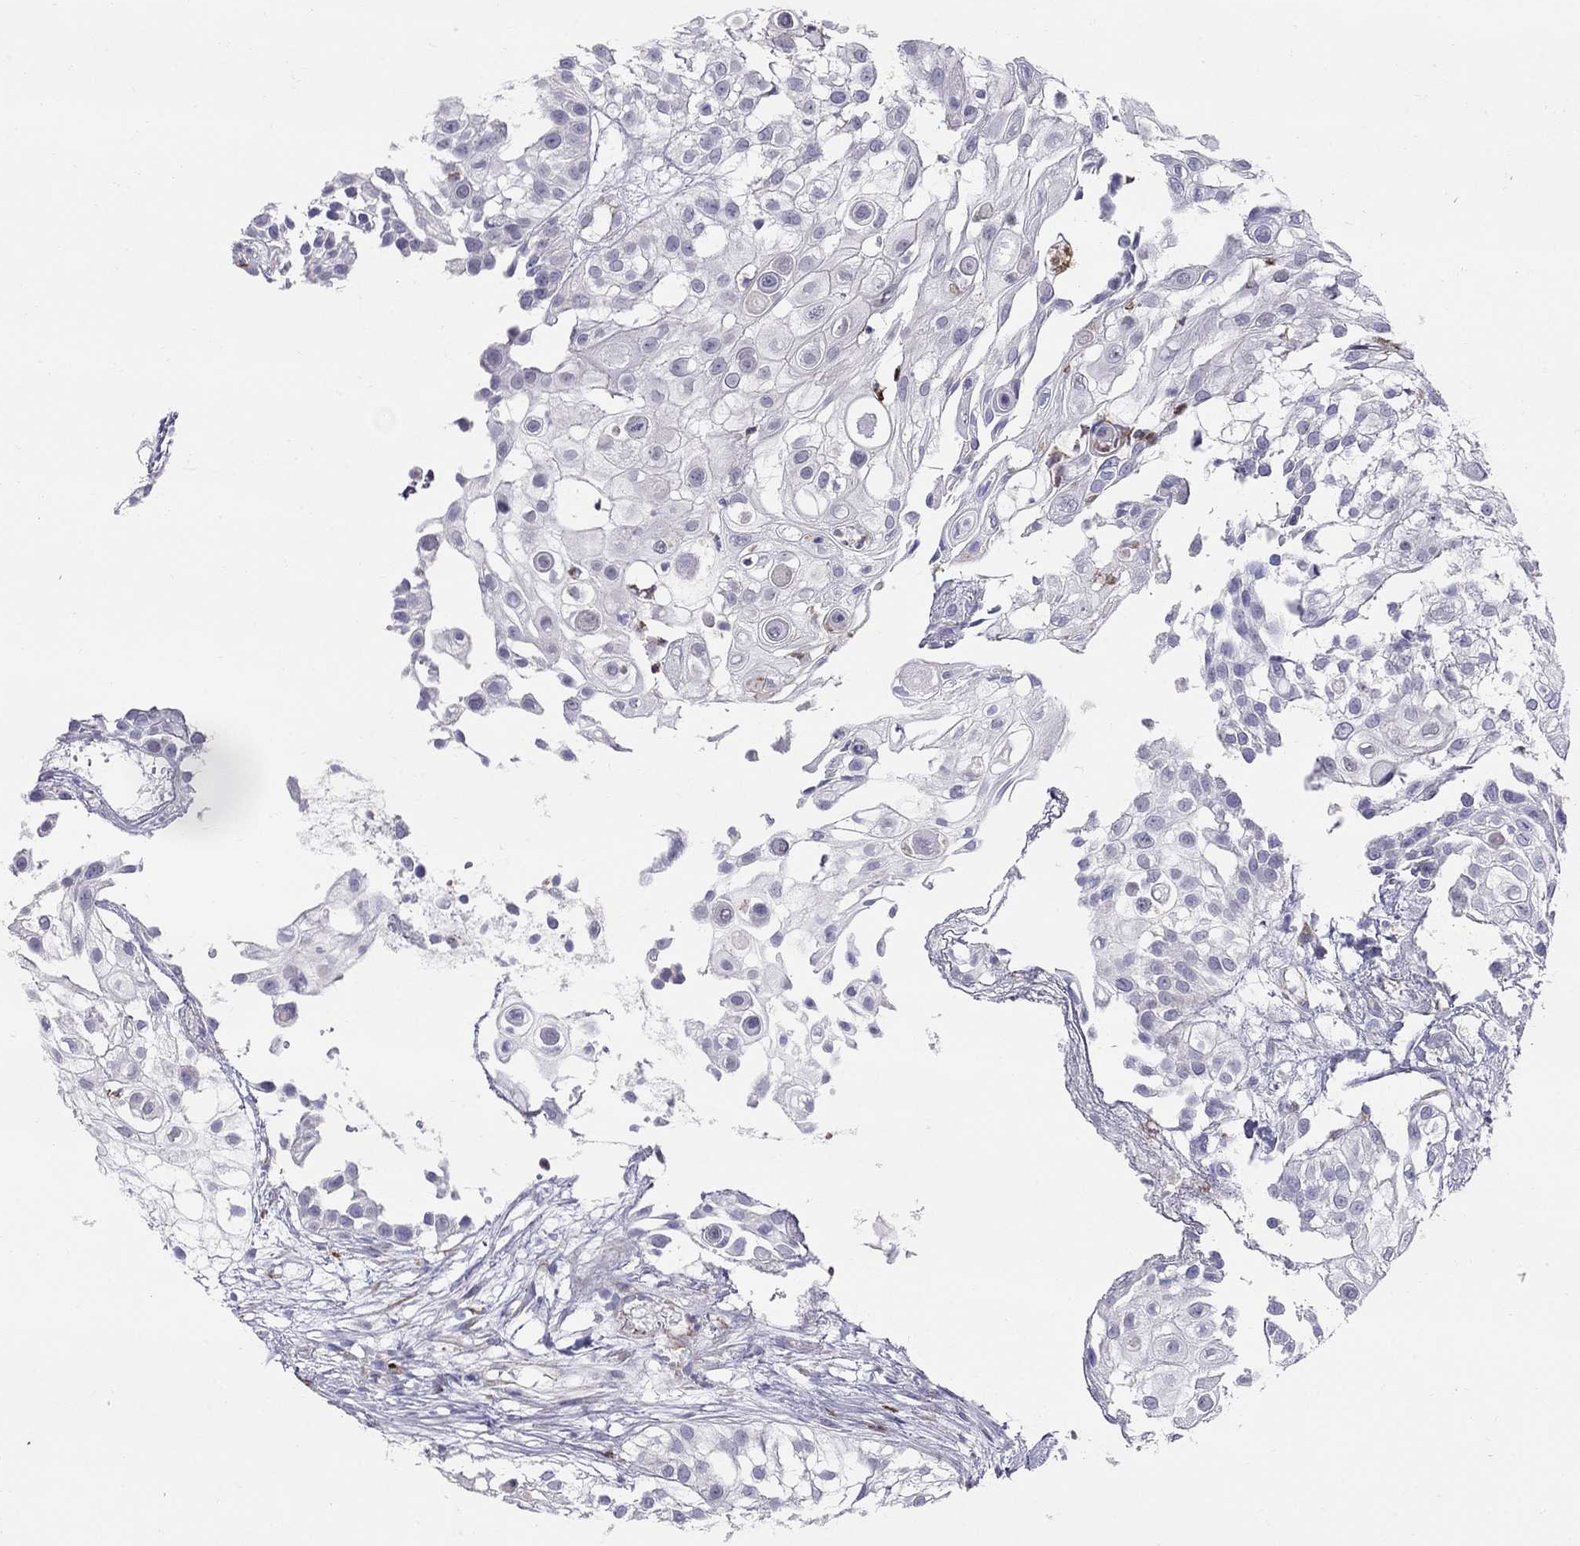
{"staining": {"intensity": "negative", "quantity": "none", "location": "none"}, "tissue": "urothelial cancer", "cell_type": "Tumor cells", "image_type": "cancer", "snomed": [{"axis": "morphology", "description": "Urothelial carcinoma, High grade"}, {"axis": "topography", "description": "Urinary bladder"}], "caption": "Tumor cells show no significant protein positivity in urothelial cancer. The staining is performed using DAB (3,3'-diaminobenzidine) brown chromogen with nuclei counter-stained in using hematoxylin.", "gene": "SPINT4", "patient": {"sex": "female", "age": 79}}